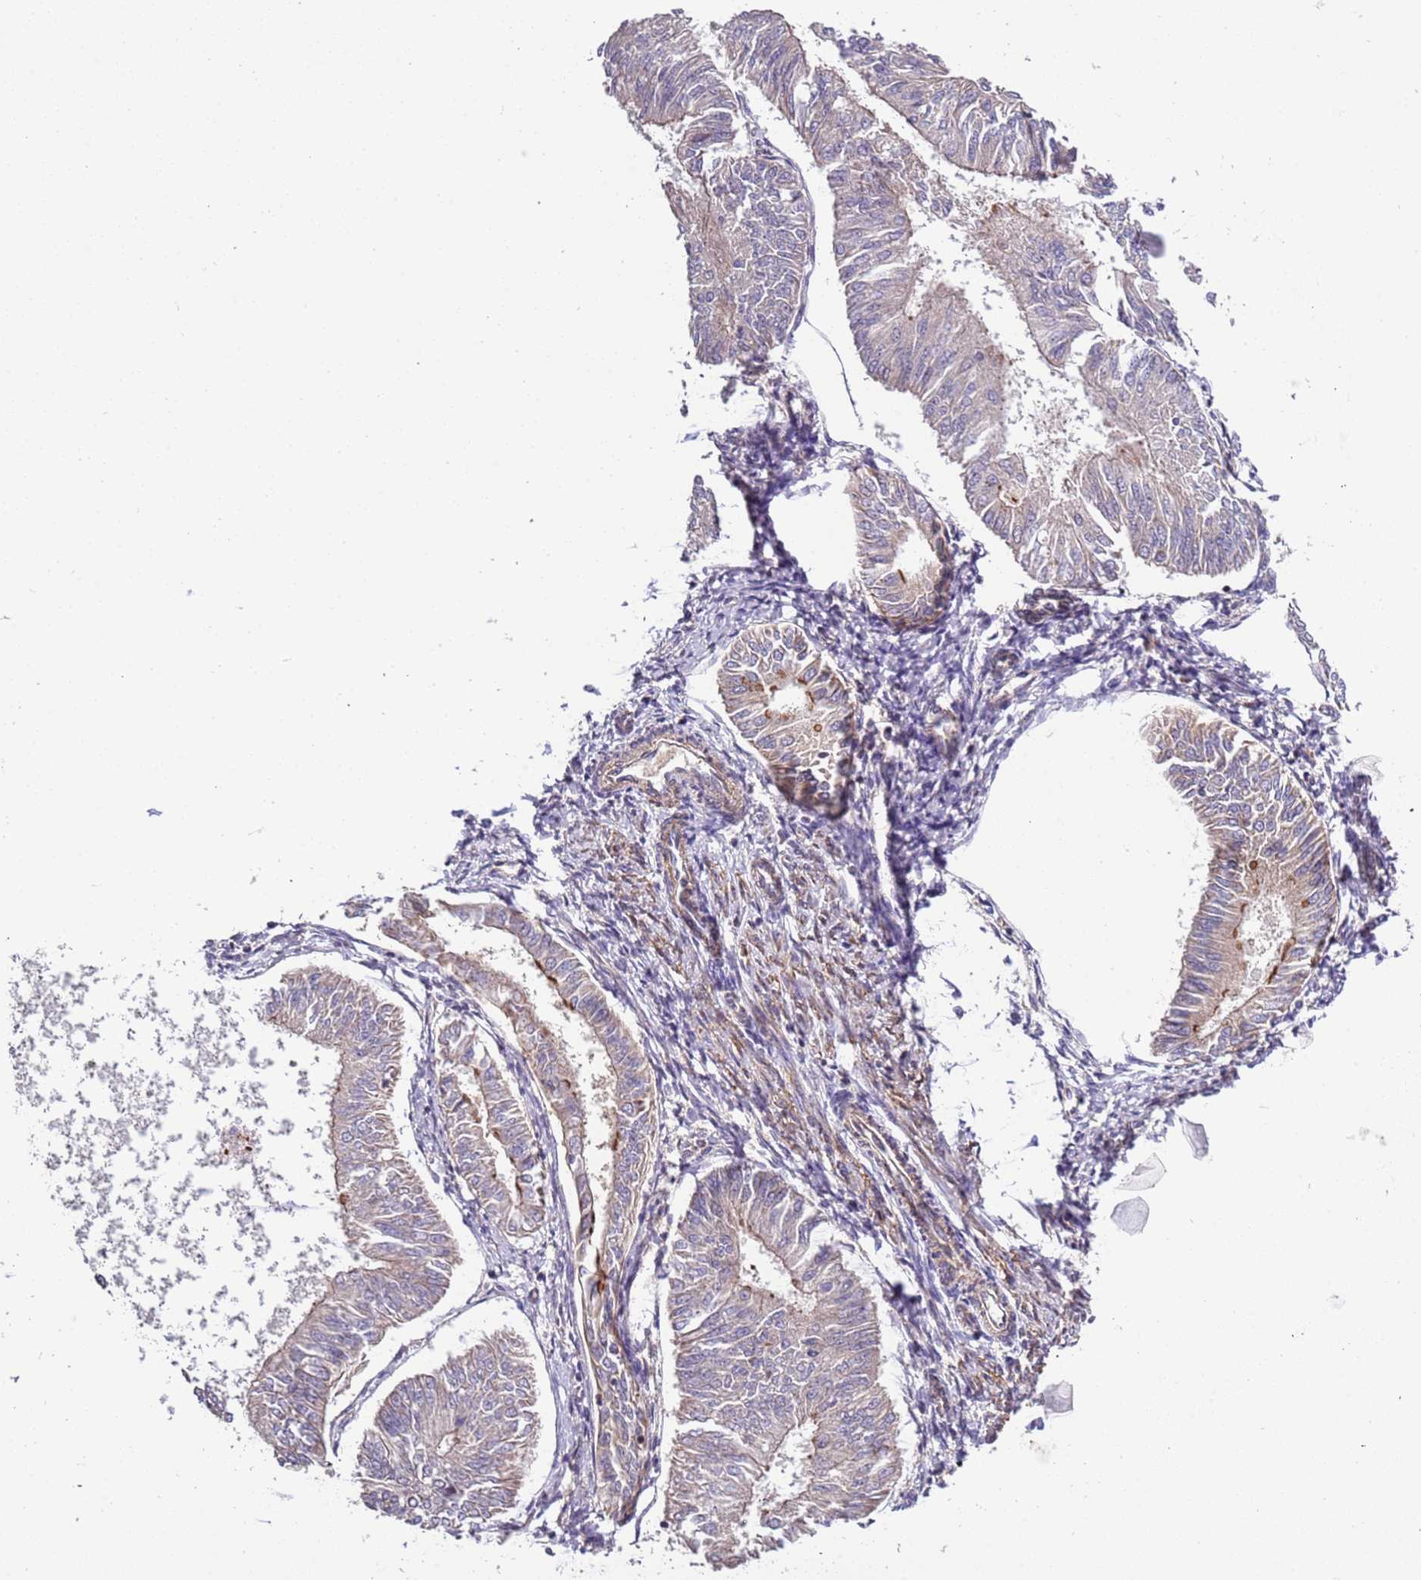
{"staining": {"intensity": "weak", "quantity": "<25%", "location": "cytoplasmic/membranous"}, "tissue": "endometrial cancer", "cell_type": "Tumor cells", "image_type": "cancer", "snomed": [{"axis": "morphology", "description": "Adenocarcinoma, NOS"}, {"axis": "topography", "description": "Endometrium"}], "caption": "Tumor cells are negative for protein expression in human adenocarcinoma (endometrial).", "gene": "LAMB4", "patient": {"sex": "female", "age": 58}}